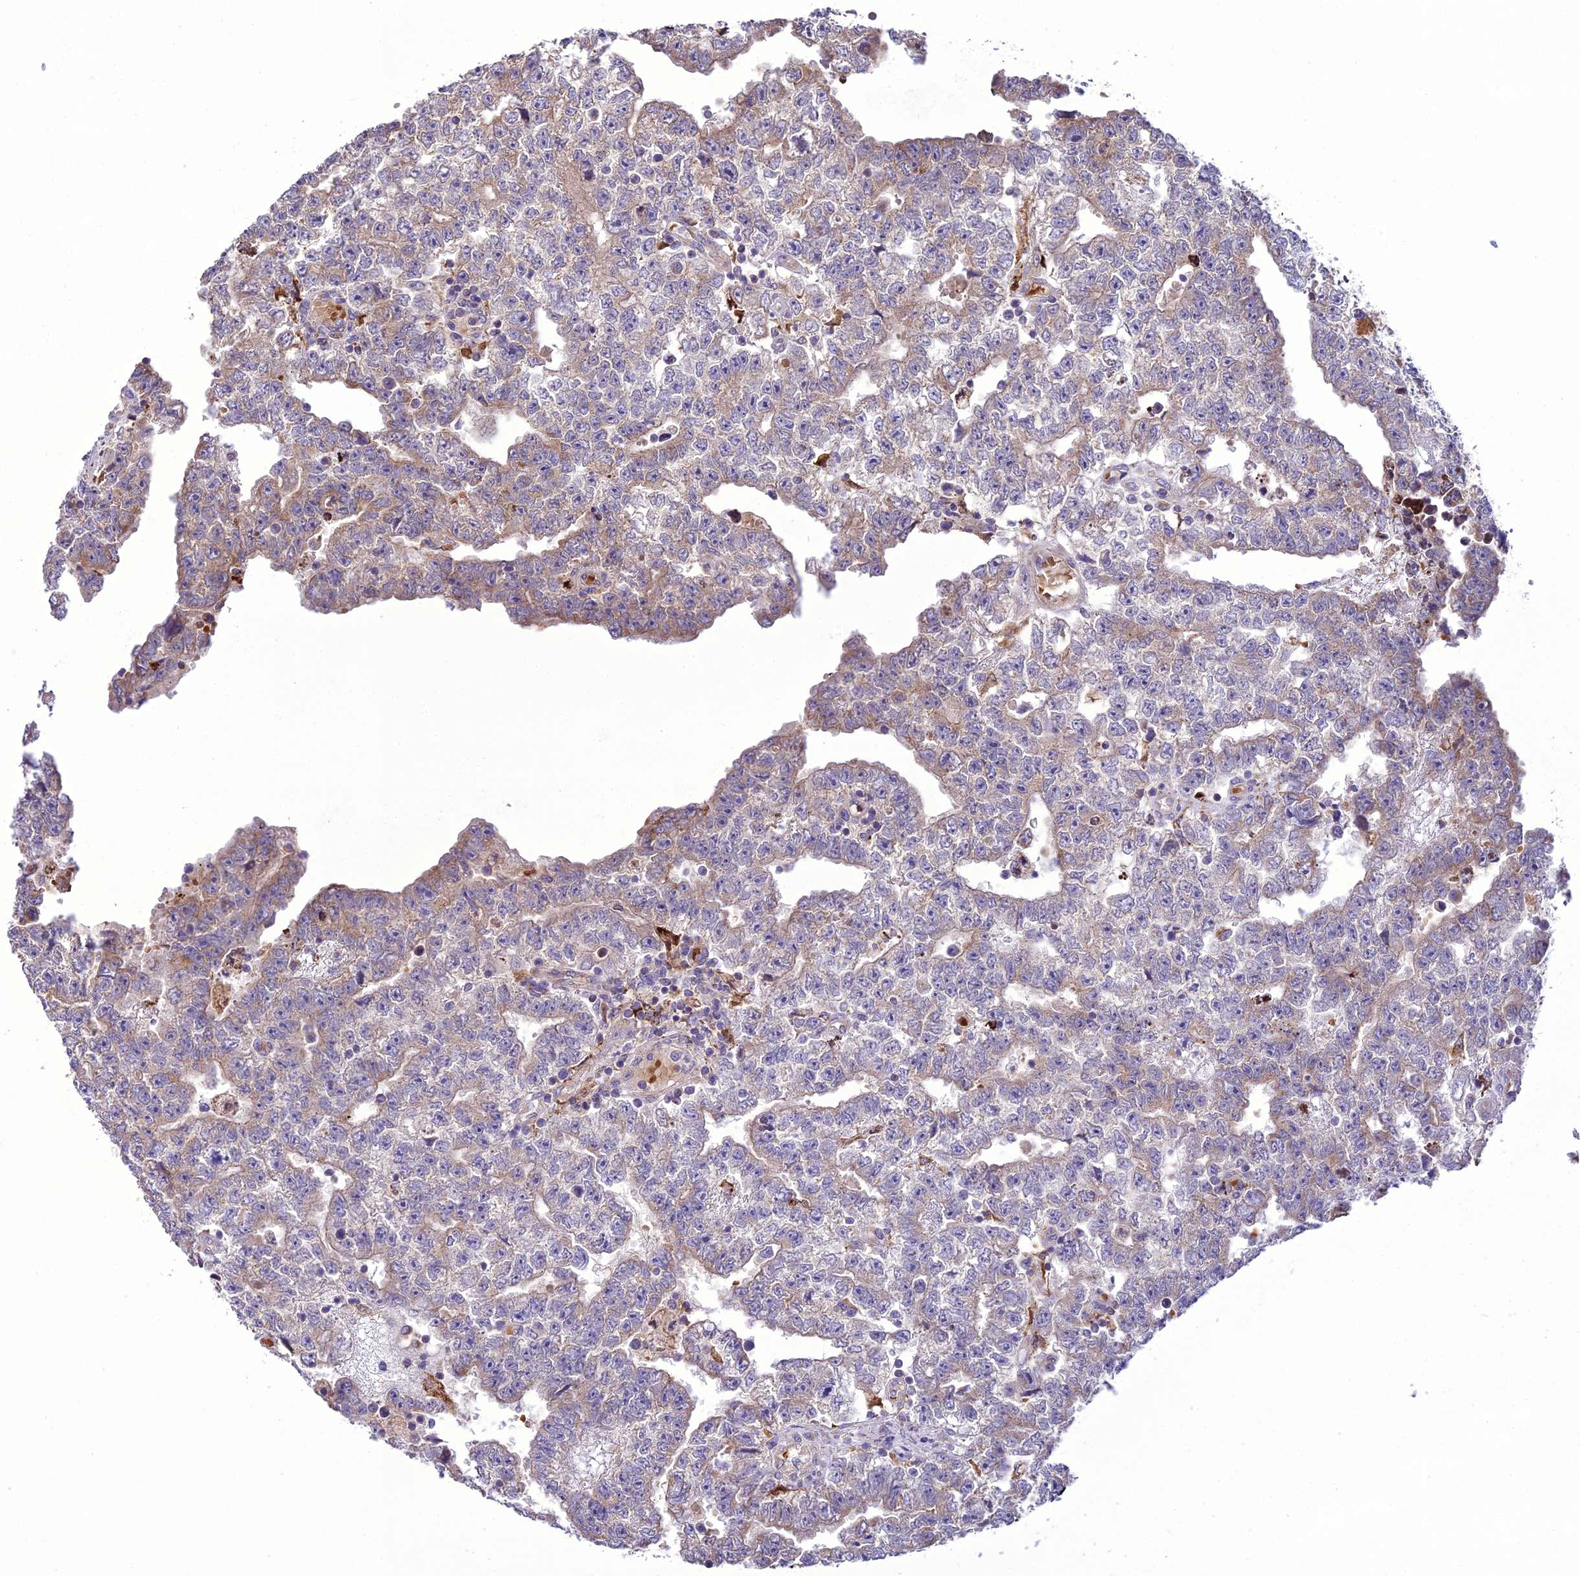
{"staining": {"intensity": "weak", "quantity": "<25%", "location": "cytoplasmic/membranous"}, "tissue": "testis cancer", "cell_type": "Tumor cells", "image_type": "cancer", "snomed": [{"axis": "morphology", "description": "Carcinoma, Embryonal, NOS"}, {"axis": "topography", "description": "Testis"}], "caption": "Immunohistochemistry photomicrograph of neoplastic tissue: human testis embryonal carcinoma stained with DAB (3,3'-diaminobenzidine) shows no significant protein staining in tumor cells.", "gene": "TBC1D24", "patient": {"sex": "male", "age": 25}}